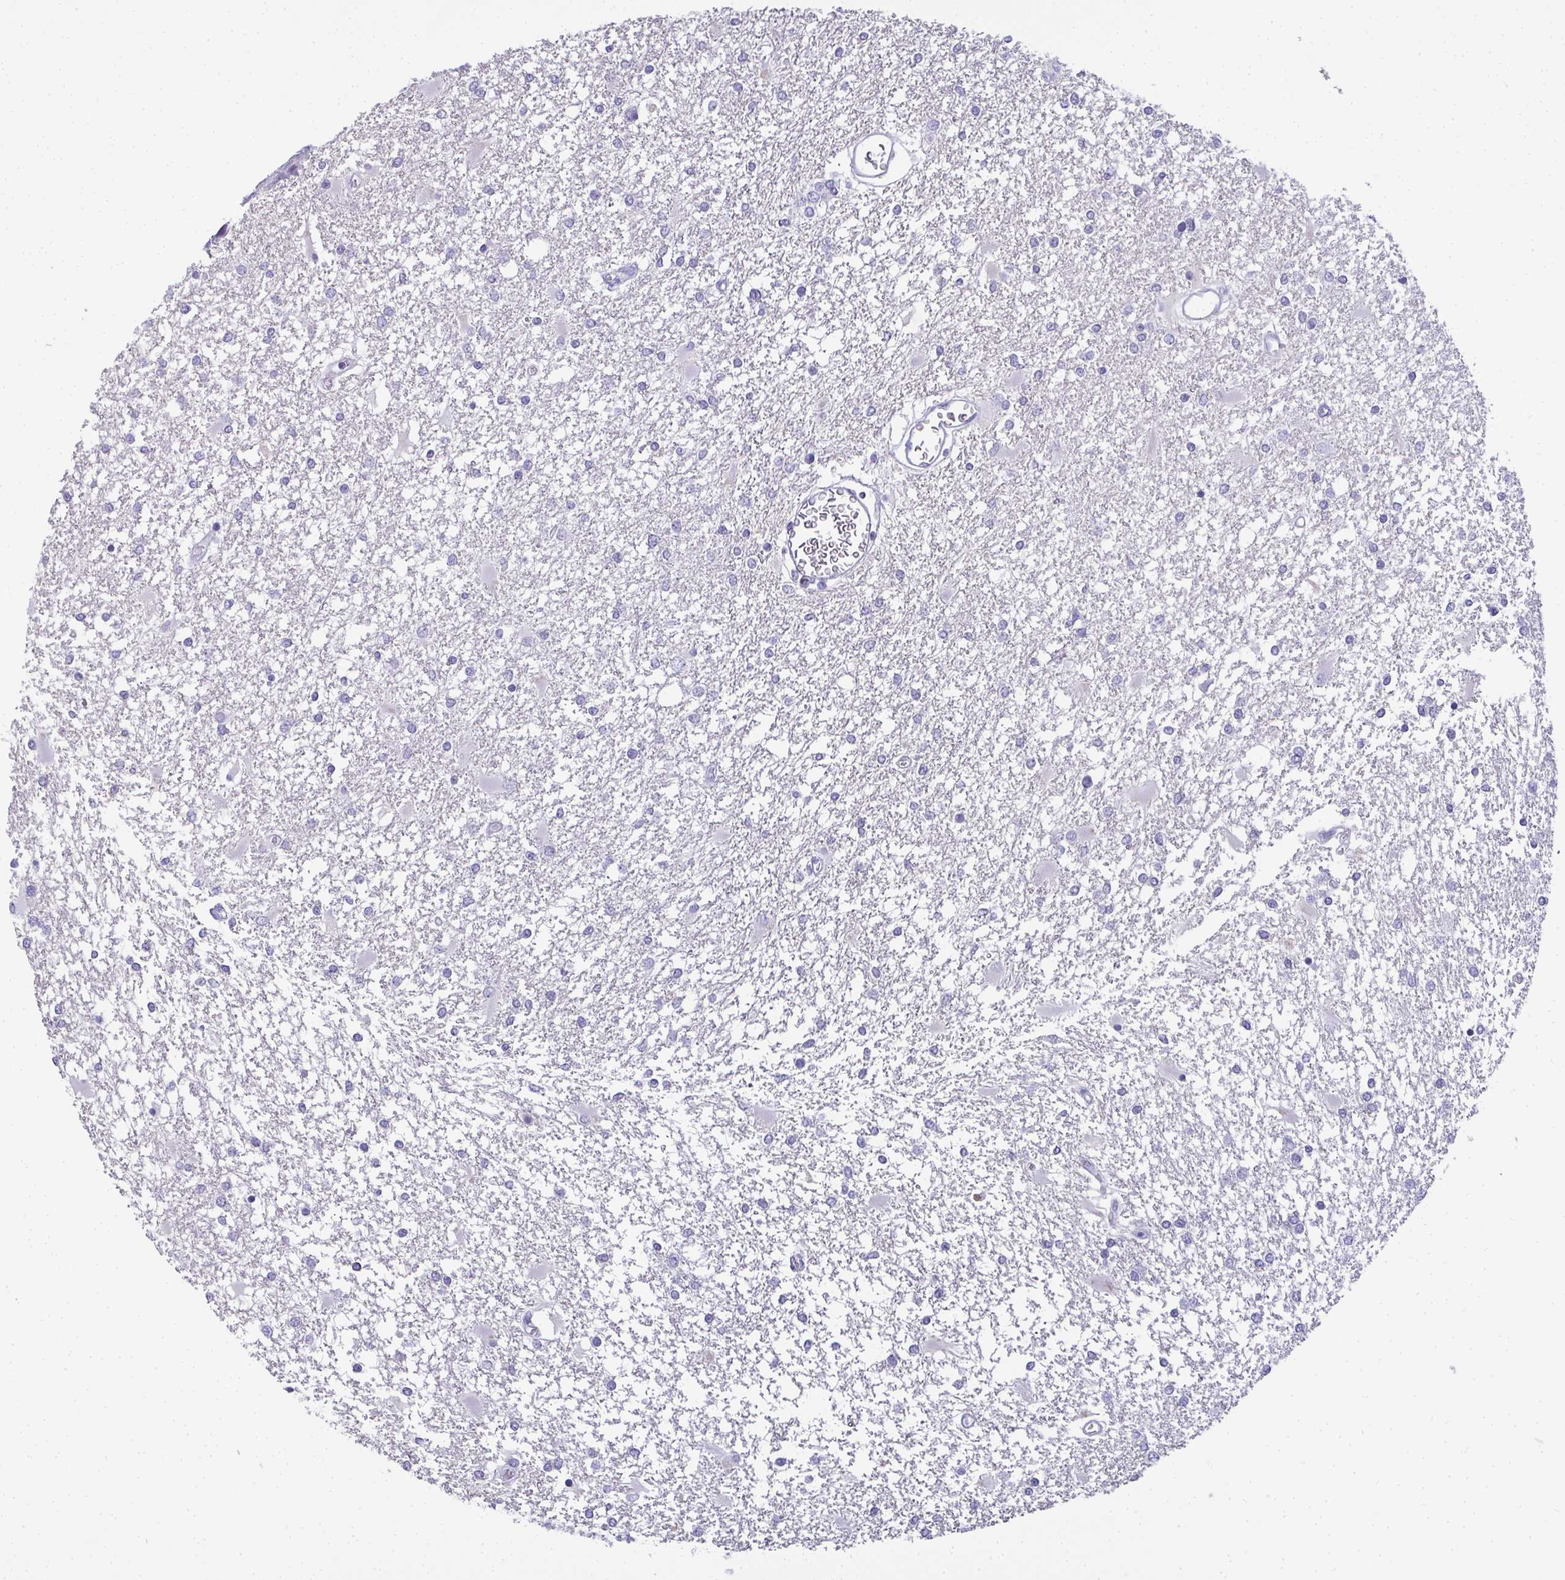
{"staining": {"intensity": "negative", "quantity": "none", "location": "none"}, "tissue": "glioma", "cell_type": "Tumor cells", "image_type": "cancer", "snomed": [{"axis": "morphology", "description": "Glioma, malignant, High grade"}, {"axis": "topography", "description": "Cerebral cortex"}], "caption": "Tumor cells show no significant protein positivity in glioma.", "gene": "SLC36A2", "patient": {"sex": "male", "age": 79}}